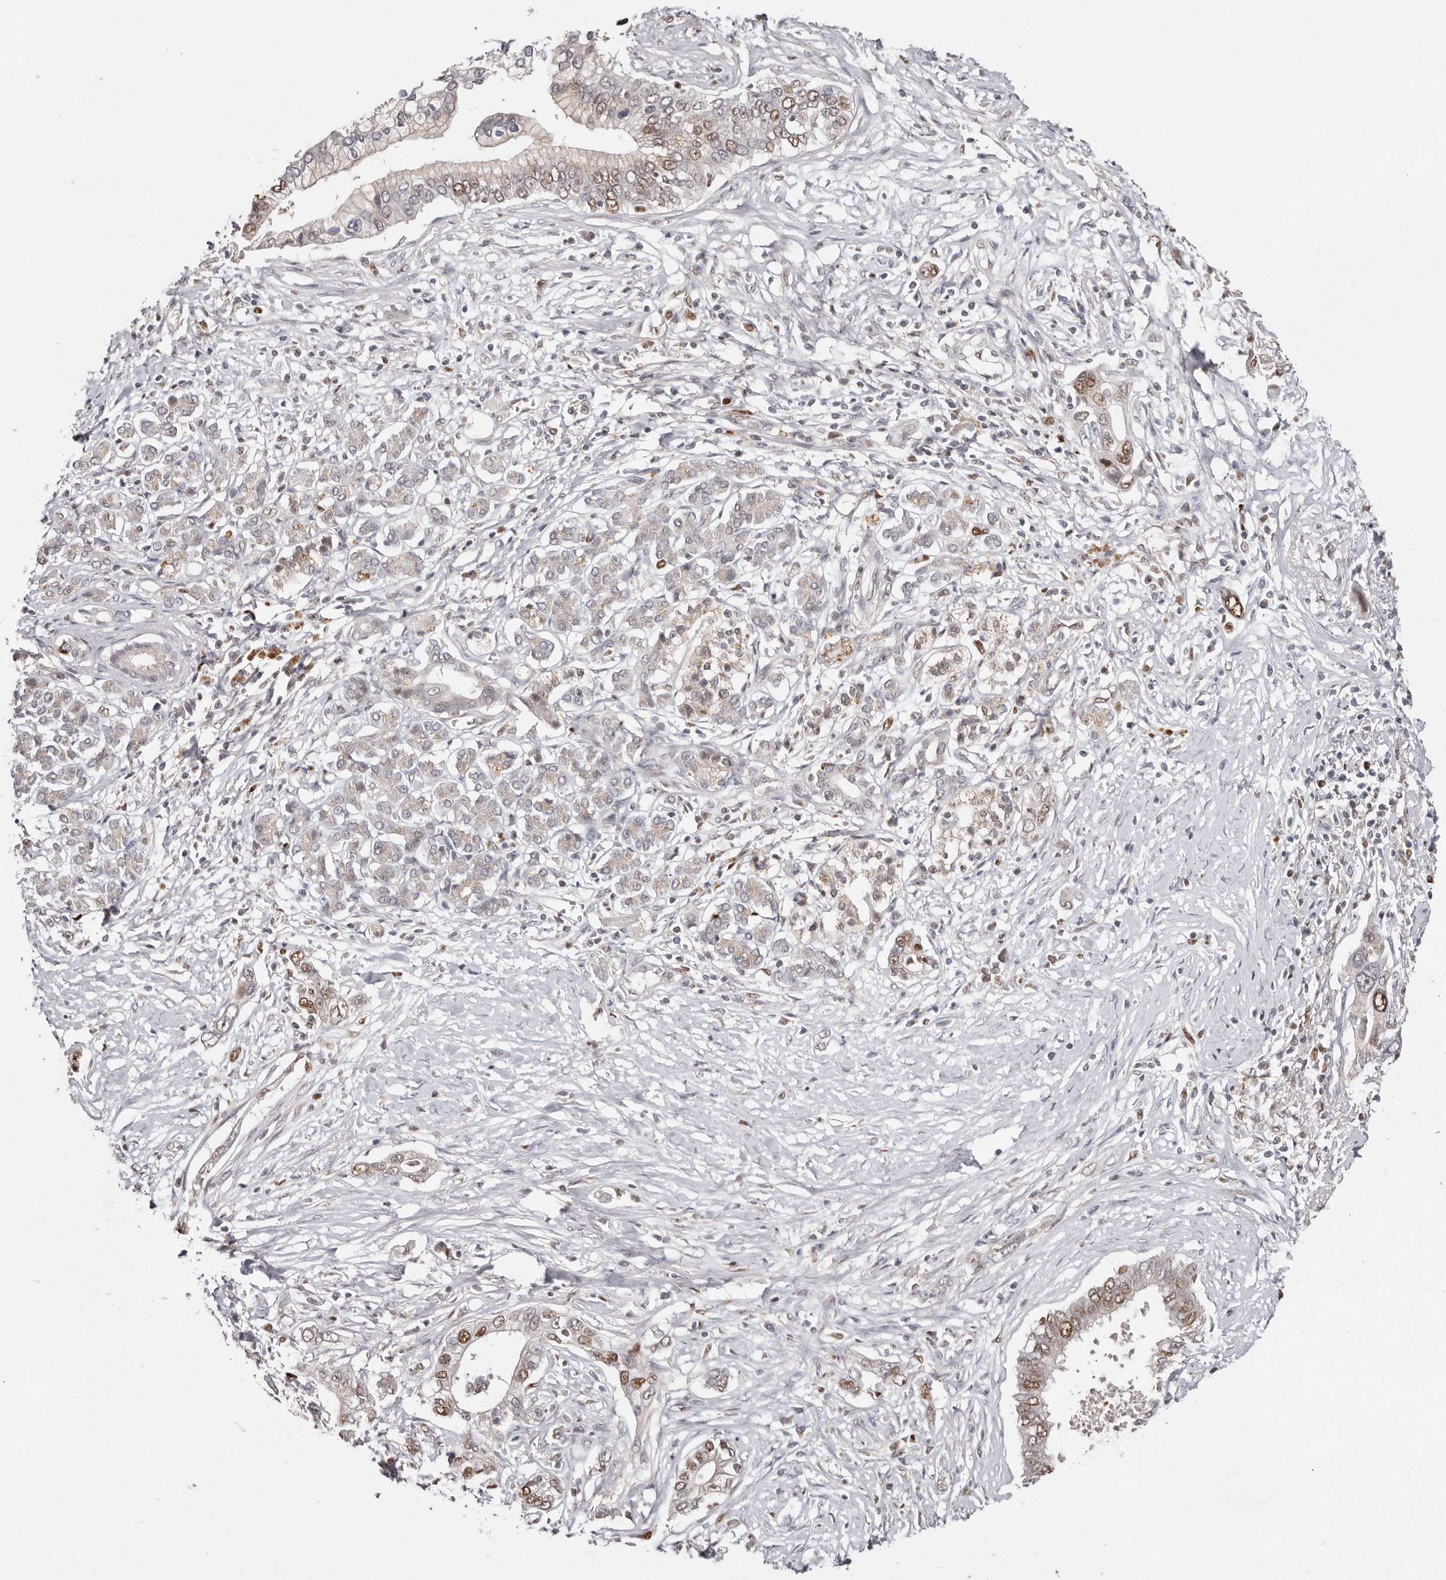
{"staining": {"intensity": "moderate", "quantity": "<25%", "location": "nuclear"}, "tissue": "pancreatic cancer", "cell_type": "Tumor cells", "image_type": "cancer", "snomed": [{"axis": "morphology", "description": "Normal tissue, NOS"}, {"axis": "morphology", "description": "Adenocarcinoma, NOS"}, {"axis": "topography", "description": "Pancreas"}, {"axis": "topography", "description": "Peripheral nerve tissue"}], "caption": "Immunohistochemical staining of pancreatic cancer displays low levels of moderate nuclear protein positivity in approximately <25% of tumor cells.", "gene": "KLF7", "patient": {"sex": "male", "age": 59}}